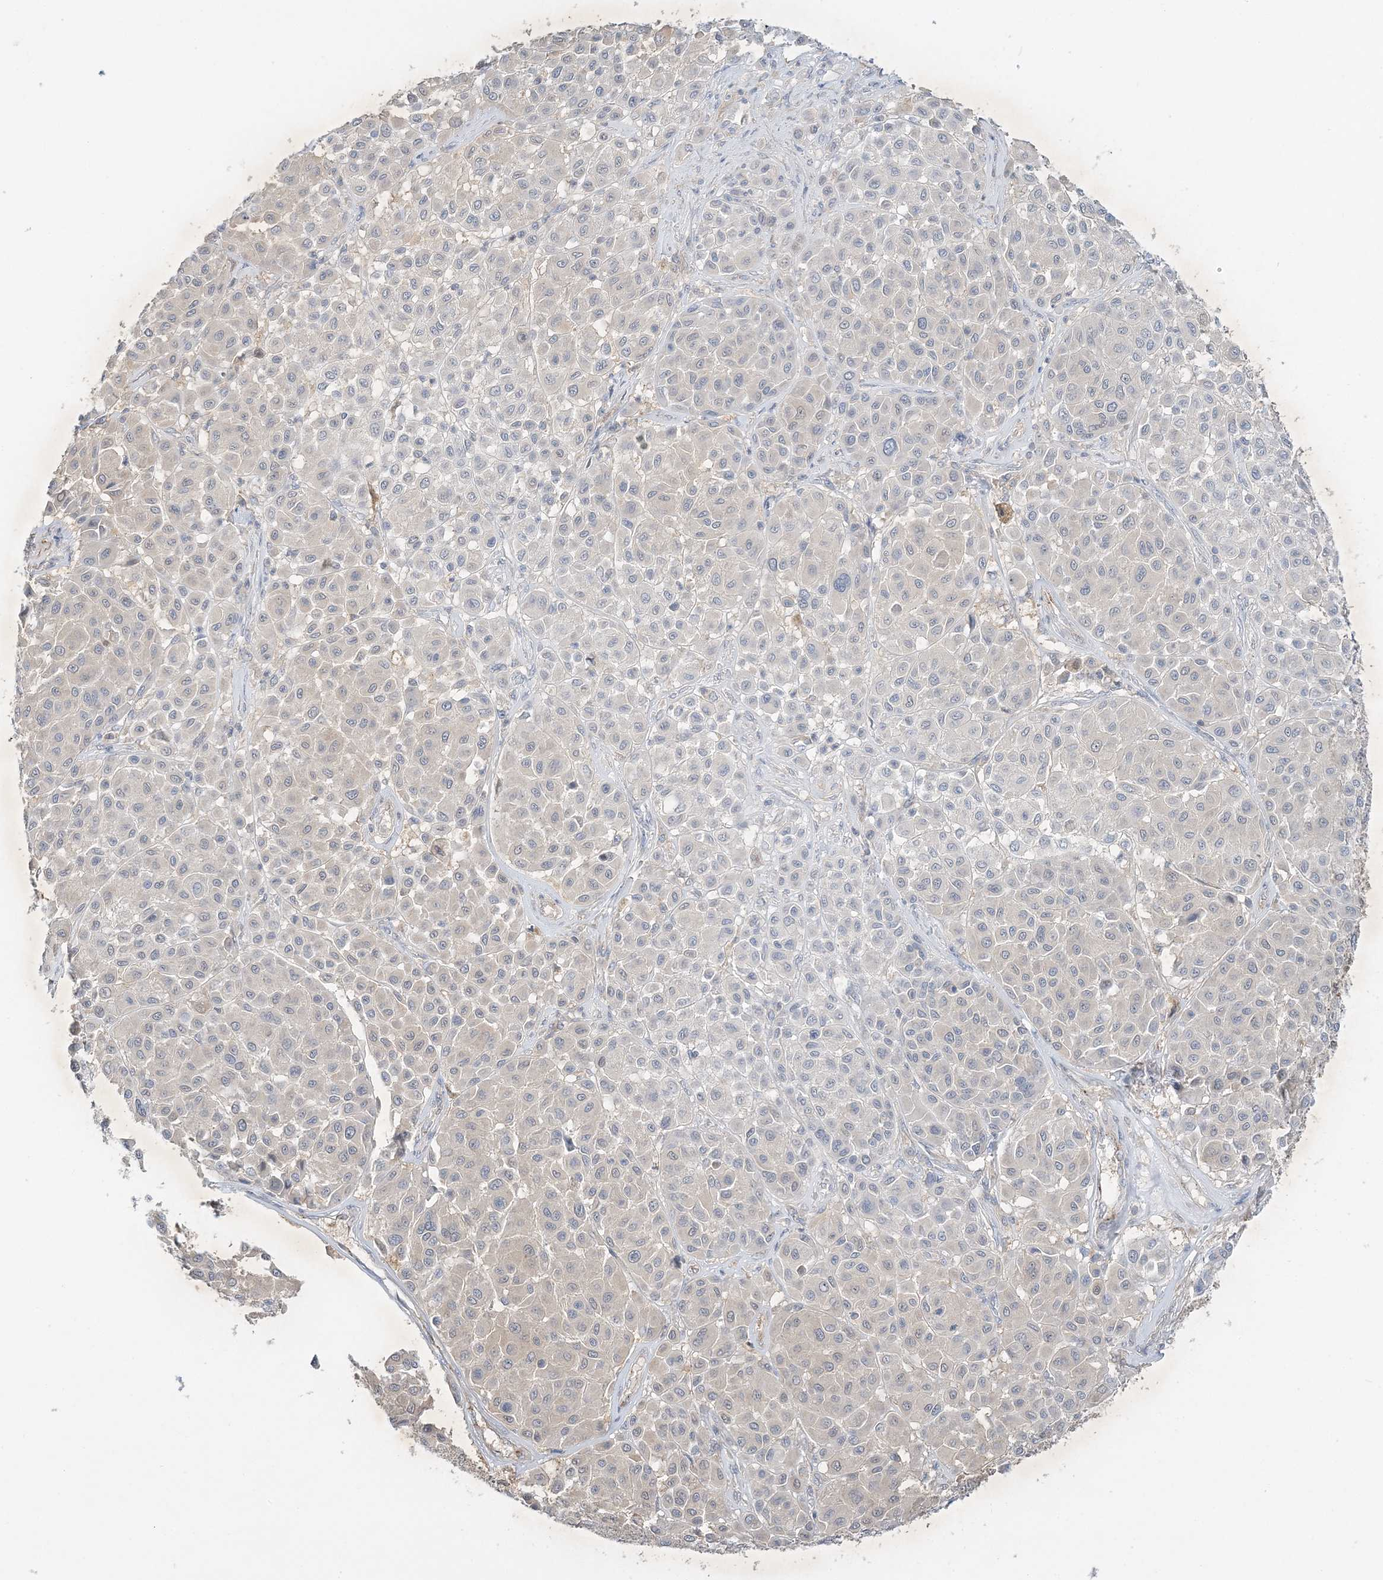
{"staining": {"intensity": "negative", "quantity": "none", "location": "none"}, "tissue": "melanoma", "cell_type": "Tumor cells", "image_type": "cancer", "snomed": [{"axis": "morphology", "description": "Malignant melanoma, Metastatic site"}, {"axis": "topography", "description": "Soft tissue"}], "caption": "Malignant melanoma (metastatic site) stained for a protein using immunohistochemistry (IHC) displays no expression tumor cells.", "gene": "INPP1", "patient": {"sex": "male", "age": 41}}